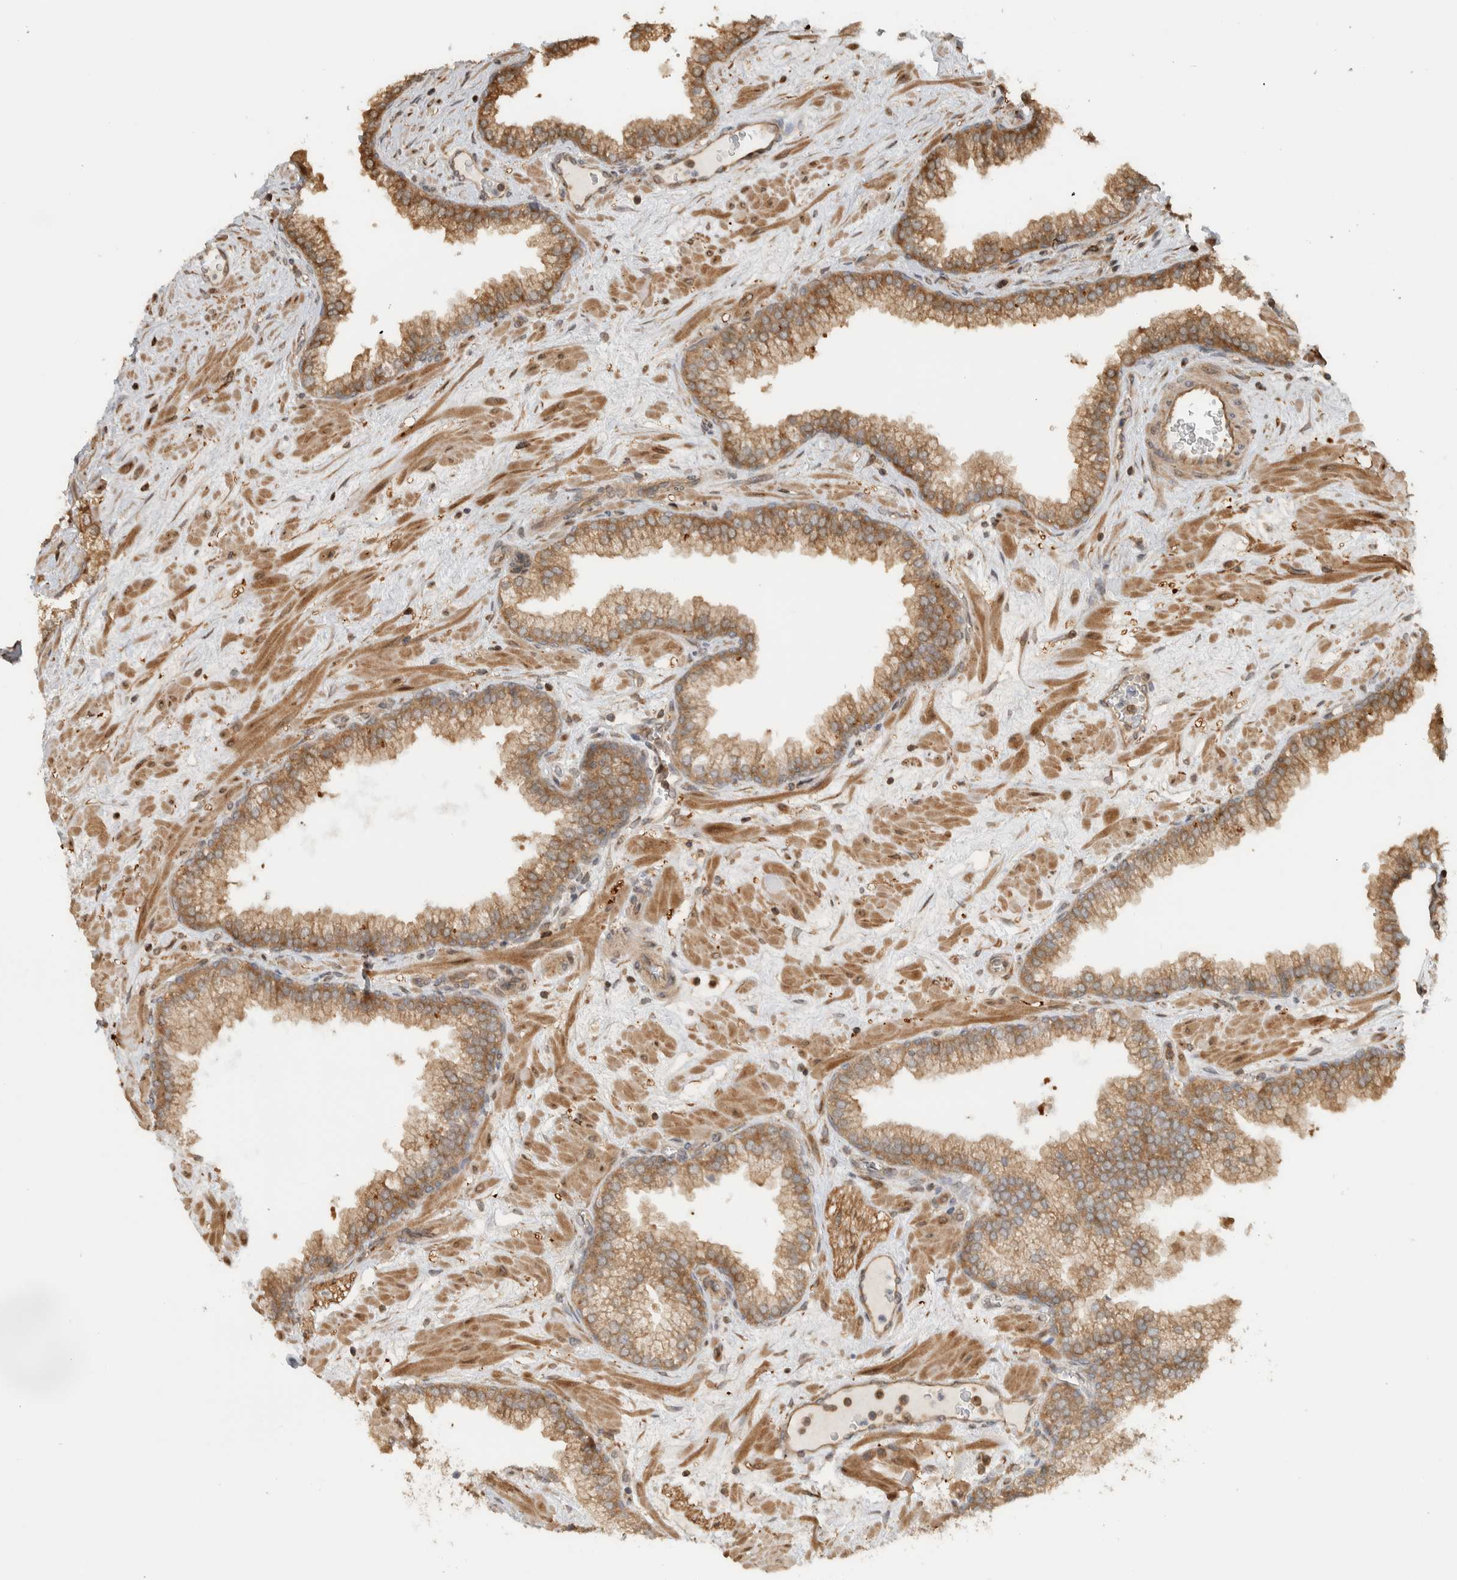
{"staining": {"intensity": "moderate", "quantity": ">75%", "location": "cytoplasmic/membranous"}, "tissue": "prostate", "cell_type": "Glandular cells", "image_type": "normal", "snomed": [{"axis": "morphology", "description": "Normal tissue, NOS"}, {"axis": "morphology", "description": "Urothelial carcinoma, Low grade"}, {"axis": "topography", "description": "Urinary bladder"}, {"axis": "topography", "description": "Prostate"}], "caption": "Moderate cytoplasmic/membranous expression is identified in approximately >75% of glandular cells in unremarkable prostate. (Brightfield microscopy of DAB IHC at high magnification).", "gene": "CNTROB", "patient": {"sex": "male", "age": 60}}